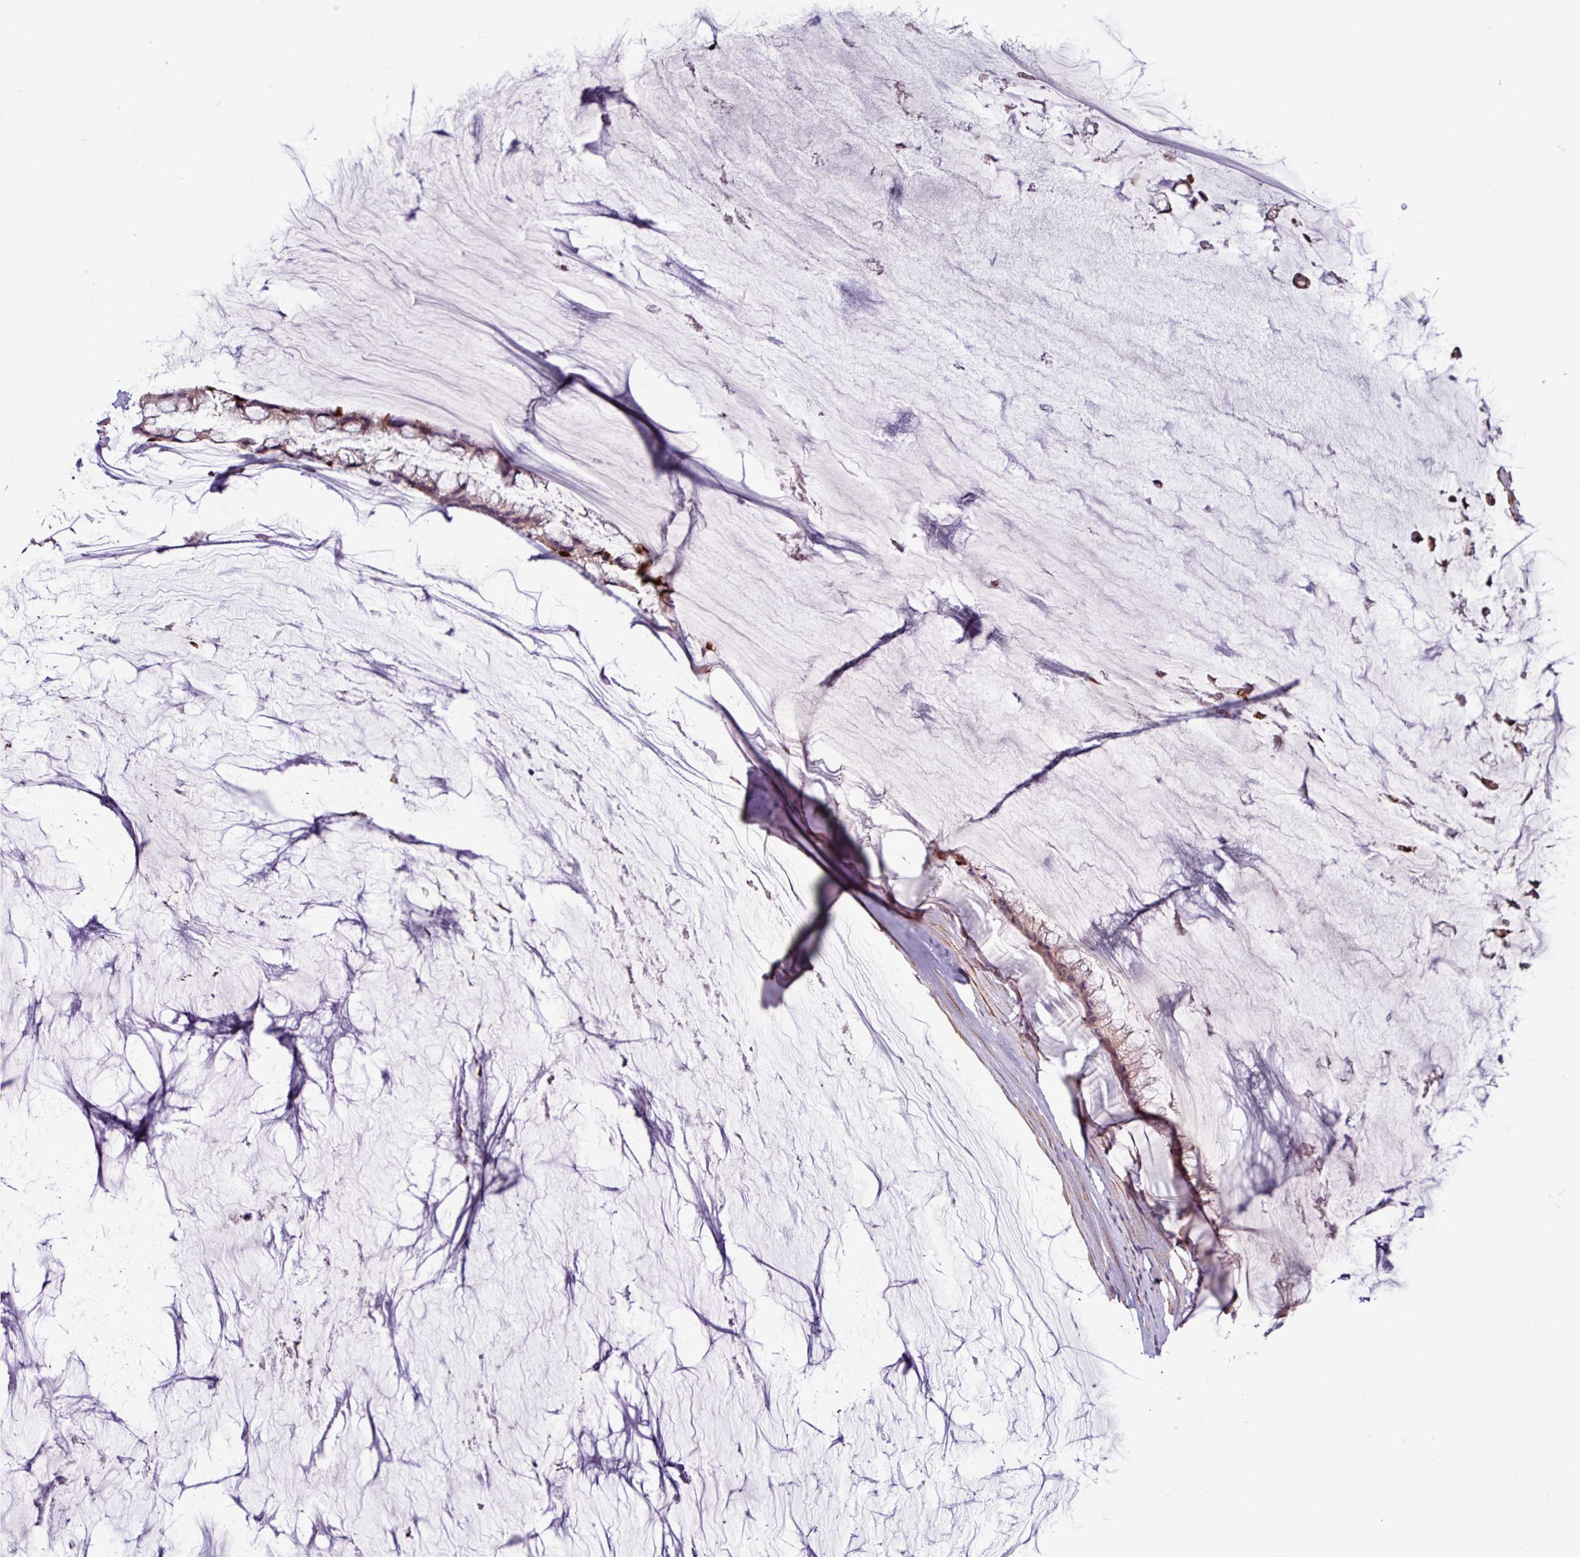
{"staining": {"intensity": "weak", "quantity": "25%-75%", "location": "cytoplasmic/membranous"}, "tissue": "ovarian cancer", "cell_type": "Tumor cells", "image_type": "cancer", "snomed": [{"axis": "morphology", "description": "Cystadenocarcinoma, mucinous, NOS"}, {"axis": "topography", "description": "Ovary"}], "caption": "Ovarian cancer (mucinous cystadenocarcinoma) stained with IHC exhibits weak cytoplasmic/membranous expression in about 25%-75% of tumor cells. (Stains: DAB (3,3'-diaminobenzidine) in brown, nuclei in blue, Microscopy: brightfield microscopy at high magnification).", "gene": "PCED1A", "patient": {"sex": "female", "age": 39}}